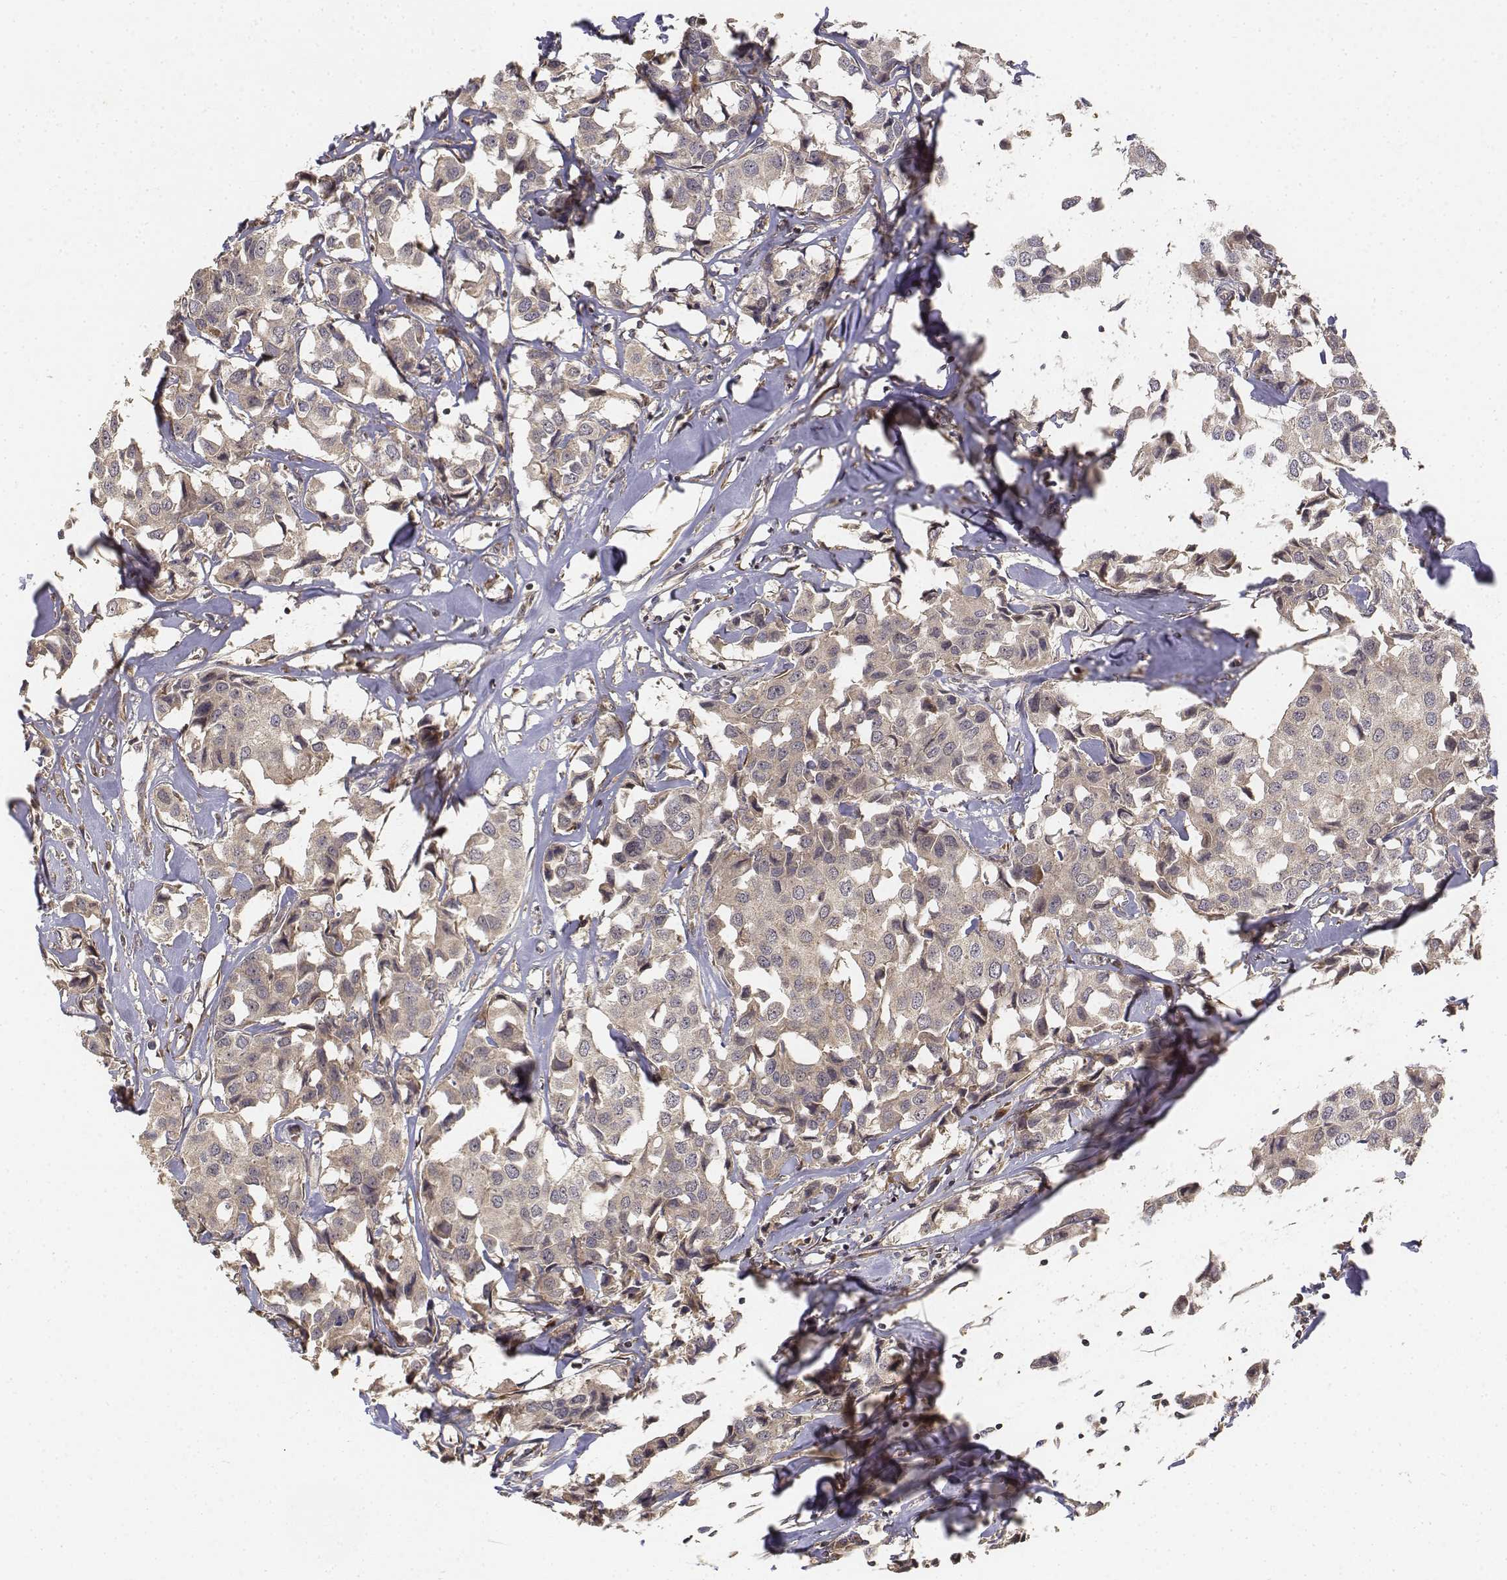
{"staining": {"intensity": "weak", "quantity": "<25%", "location": "cytoplasmic/membranous"}, "tissue": "breast cancer", "cell_type": "Tumor cells", "image_type": "cancer", "snomed": [{"axis": "morphology", "description": "Duct carcinoma"}, {"axis": "topography", "description": "Breast"}], "caption": "The IHC image has no significant staining in tumor cells of breast intraductal carcinoma tissue. Nuclei are stained in blue.", "gene": "FBXO21", "patient": {"sex": "female", "age": 80}}